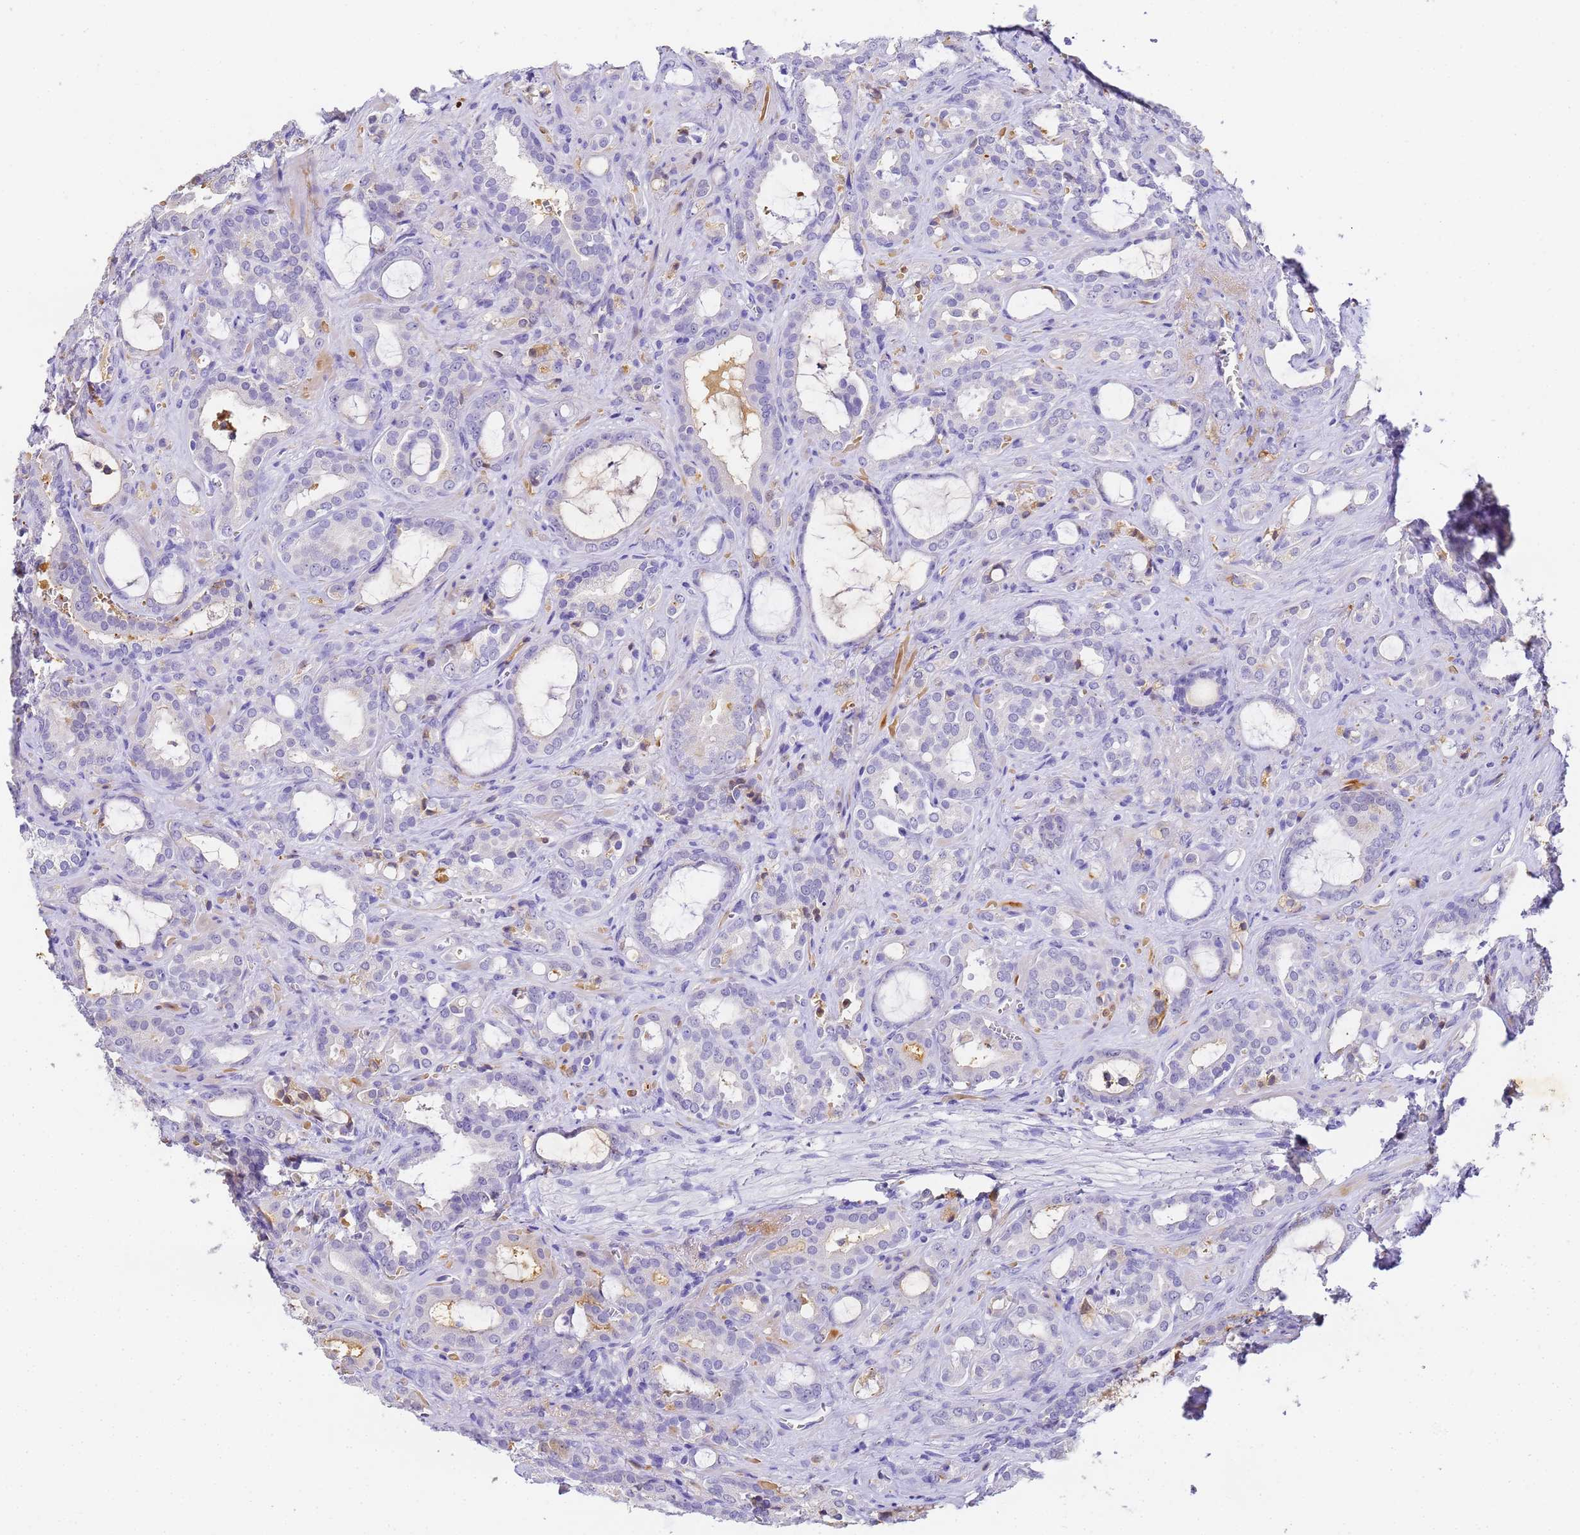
{"staining": {"intensity": "negative", "quantity": "none", "location": "none"}, "tissue": "prostate cancer", "cell_type": "Tumor cells", "image_type": "cancer", "snomed": [{"axis": "morphology", "description": "Adenocarcinoma, High grade"}, {"axis": "topography", "description": "Prostate"}], "caption": "This is a micrograph of immunohistochemistry (IHC) staining of adenocarcinoma (high-grade) (prostate), which shows no expression in tumor cells. The staining is performed using DAB (3,3'-diaminobenzidine) brown chromogen with nuclei counter-stained in using hematoxylin.", "gene": "CFHR2", "patient": {"sex": "male", "age": 72}}